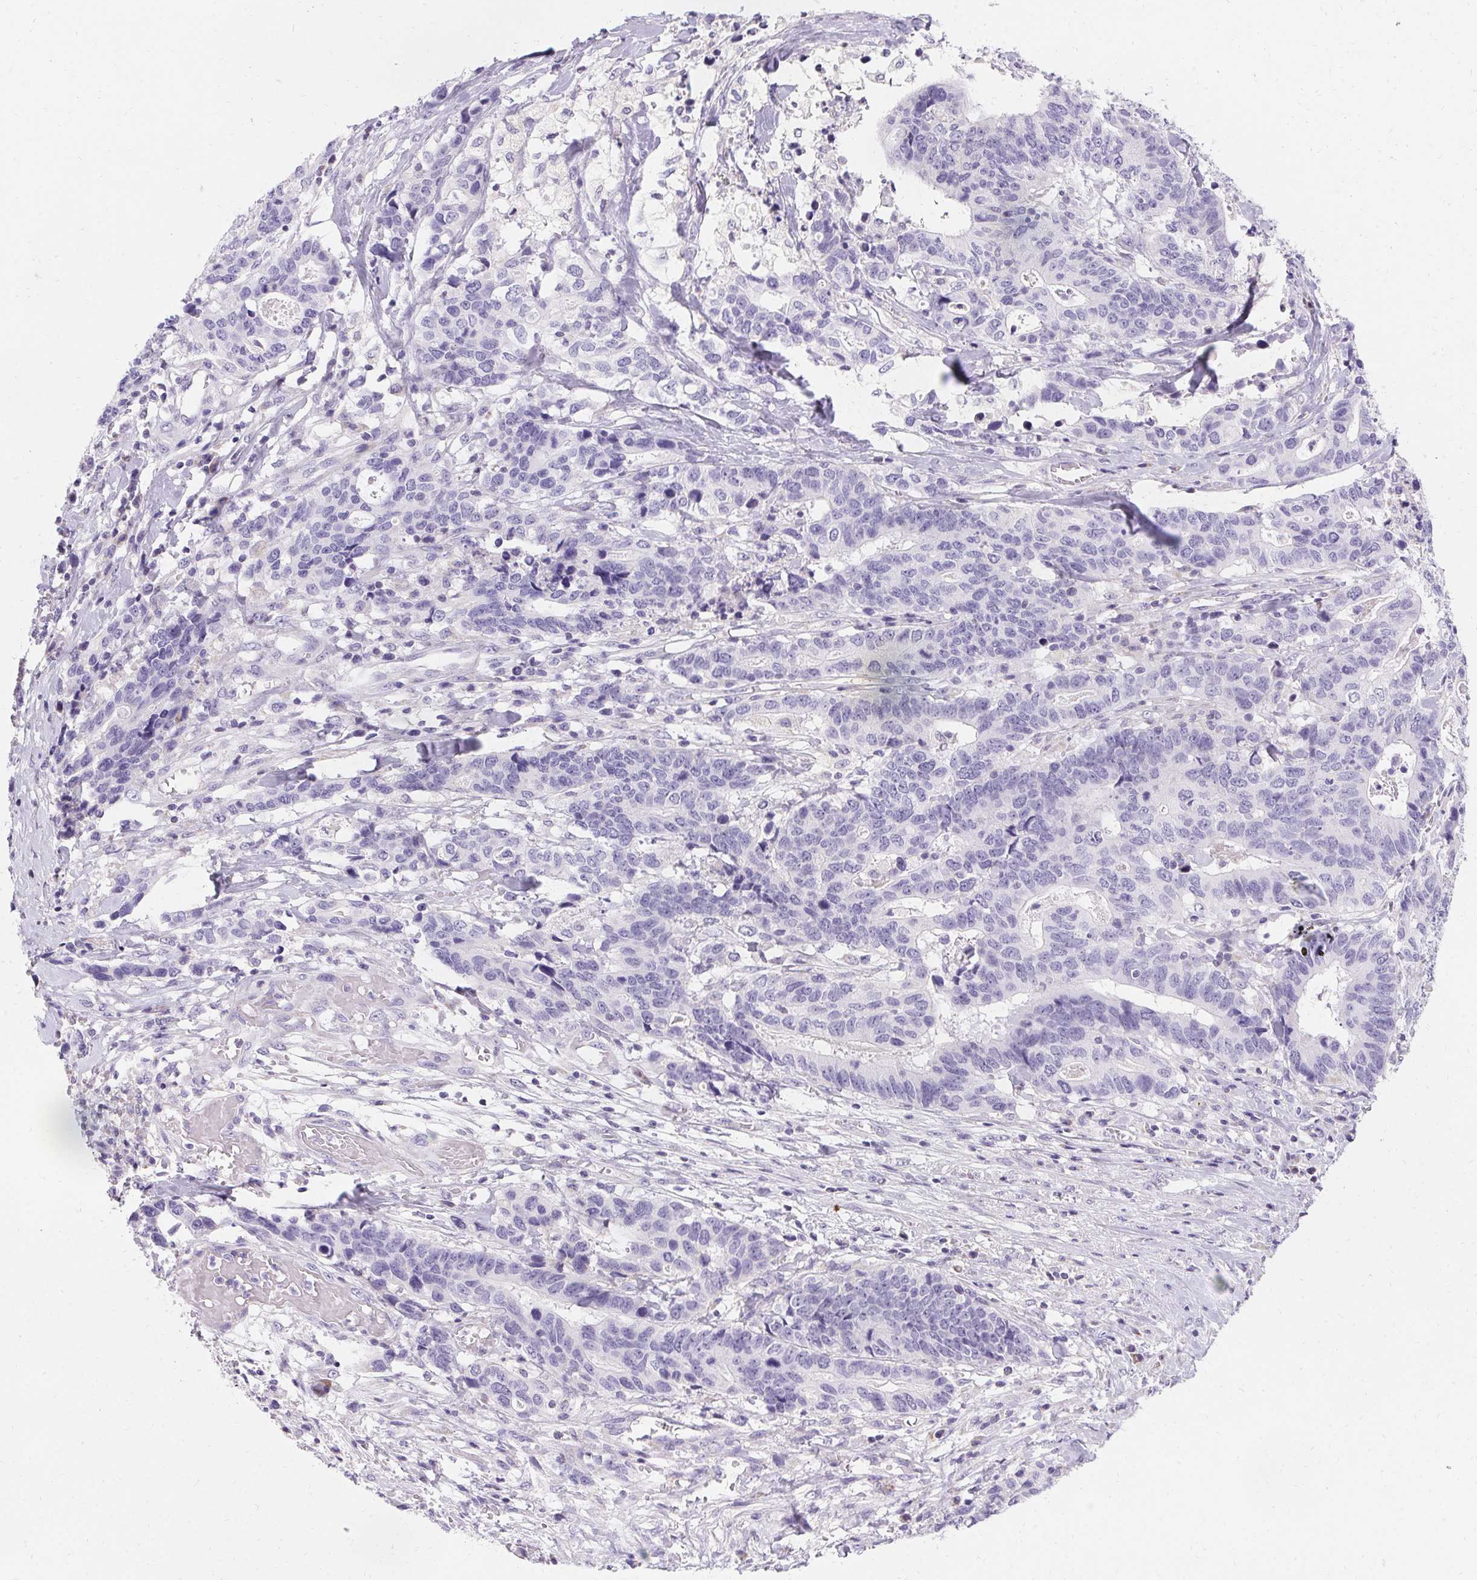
{"staining": {"intensity": "negative", "quantity": "none", "location": "none"}, "tissue": "stomach cancer", "cell_type": "Tumor cells", "image_type": "cancer", "snomed": [{"axis": "morphology", "description": "Adenocarcinoma, NOS"}, {"axis": "topography", "description": "Stomach, upper"}], "caption": "Protein analysis of stomach cancer reveals no significant expression in tumor cells. The staining was performed using DAB (3,3'-diaminobenzidine) to visualize the protein expression in brown, while the nuclei were stained in blue with hematoxylin (Magnification: 20x).", "gene": "ASGR2", "patient": {"sex": "female", "age": 67}}